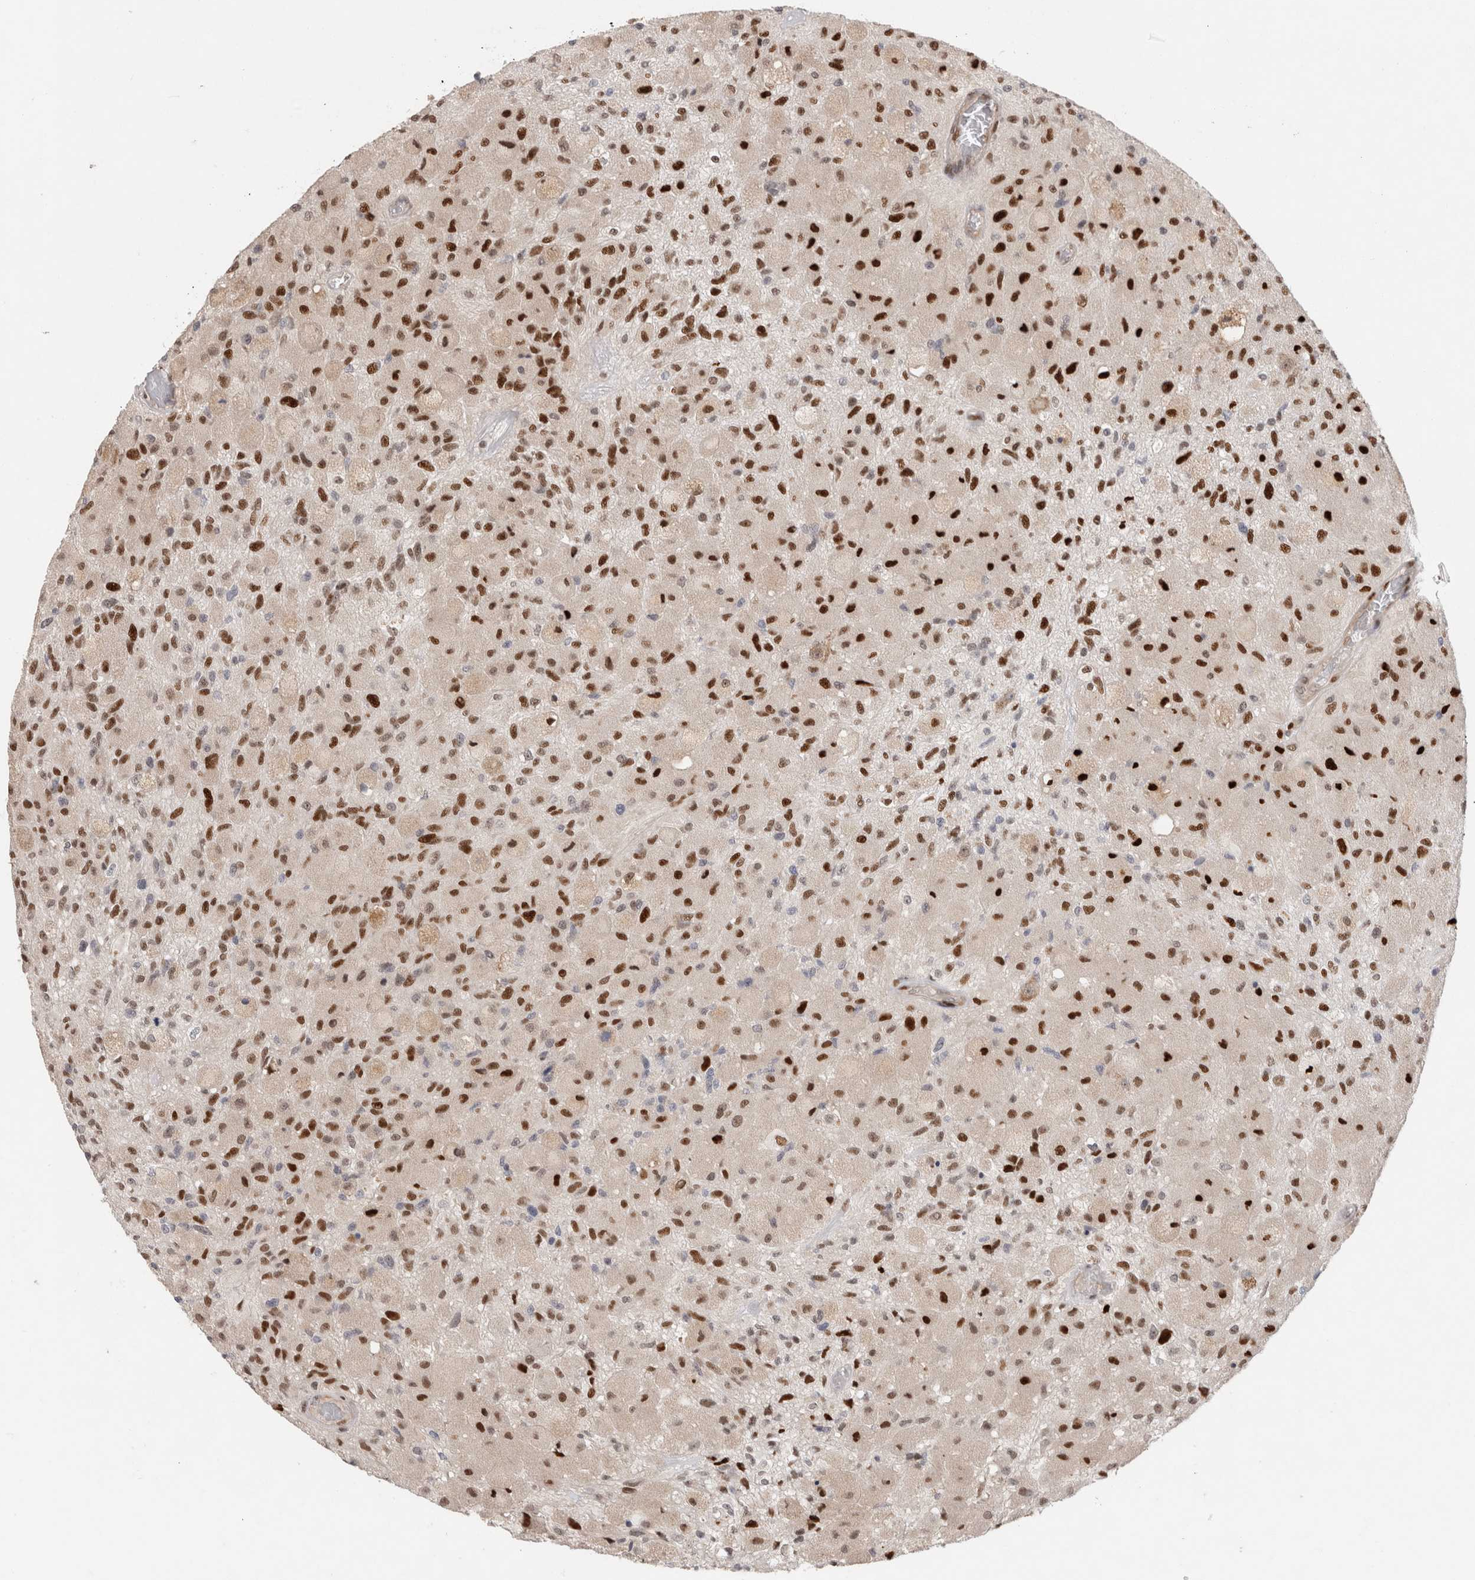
{"staining": {"intensity": "strong", "quantity": ">75%", "location": "nuclear"}, "tissue": "glioma", "cell_type": "Tumor cells", "image_type": "cancer", "snomed": [{"axis": "morphology", "description": "Normal tissue, NOS"}, {"axis": "morphology", "description": "Glioma, malignant, High grade"}, {"axis": "topography", "description": "Cerebral cortex"}], "caption": "A high amount of strong nuclear positivity is seen in about >75% of tumor cells in glioma tissue. The staining is performed using DAB (3,3'-diaminobenzidine) brown chromogen to label protein expression. The nuclei are counter-stained blue using hematoxylin.", "gene": "TCF4", "patient": {"sex": "male", "age": 77}}